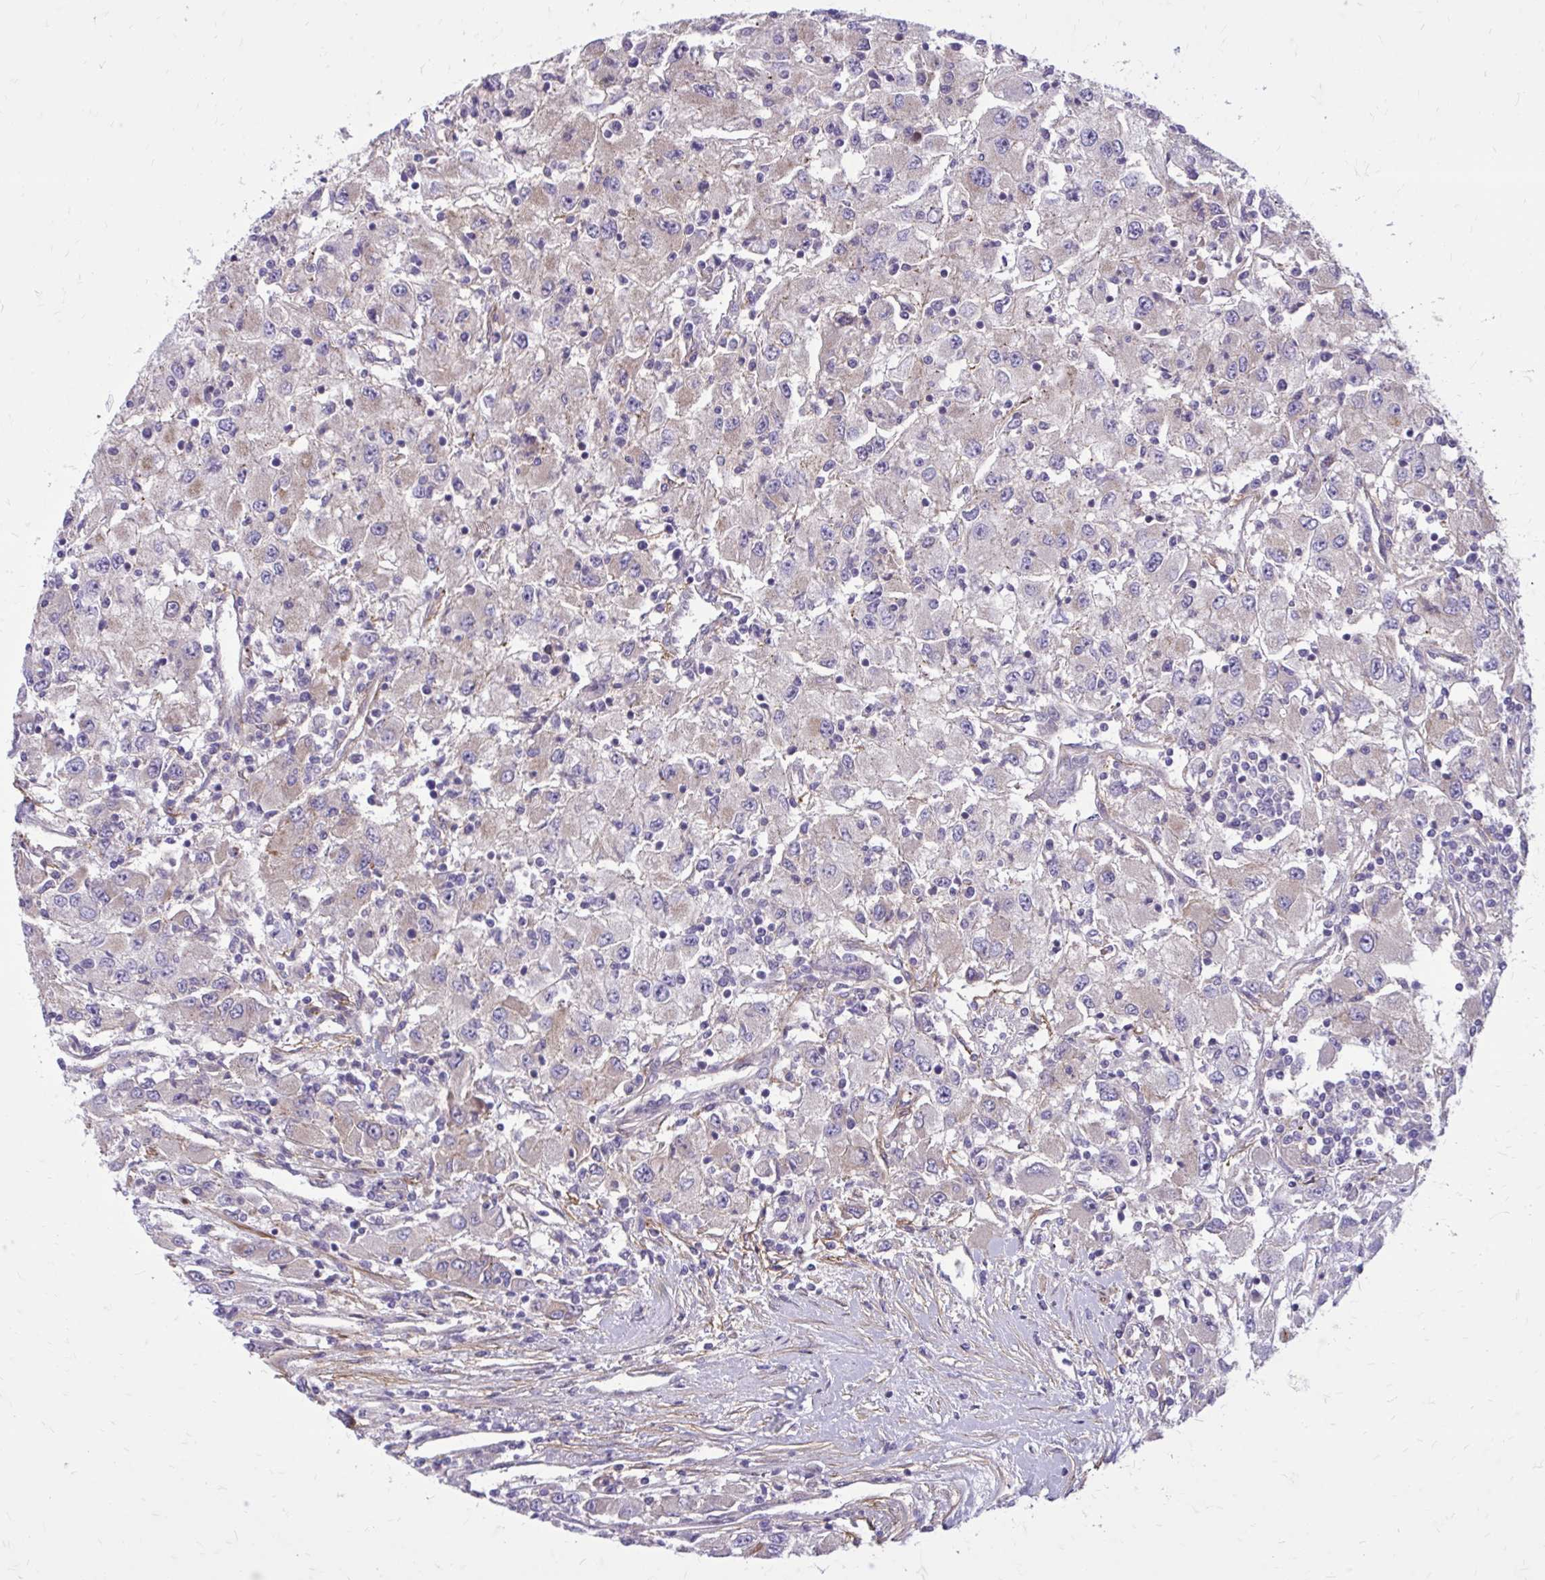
{"staining": {"intensity": "negative", "quantity": "none", "location": "none"}, "tissue": "renal cancer", "cell_type": "Tumor cells", "image_type": "cancer", "snomed": [{"axis": "morphology", "description": "Adenocarcinoma, NOS"}, {"axis": "topography", "description": "Kidney"}], "caption": "Renal cancer was stained to show a protein in brown. There is no significant positivity in tumor cells. The staining was performed using DAB (3,3'-diaminobenzidine) to visualize the protein expression in brown, while the nuclei were stained in blue with hematoxylin (Magnification: 20x).", "gene": "FAP", "patient": {"sex": "female", "age": 67}}